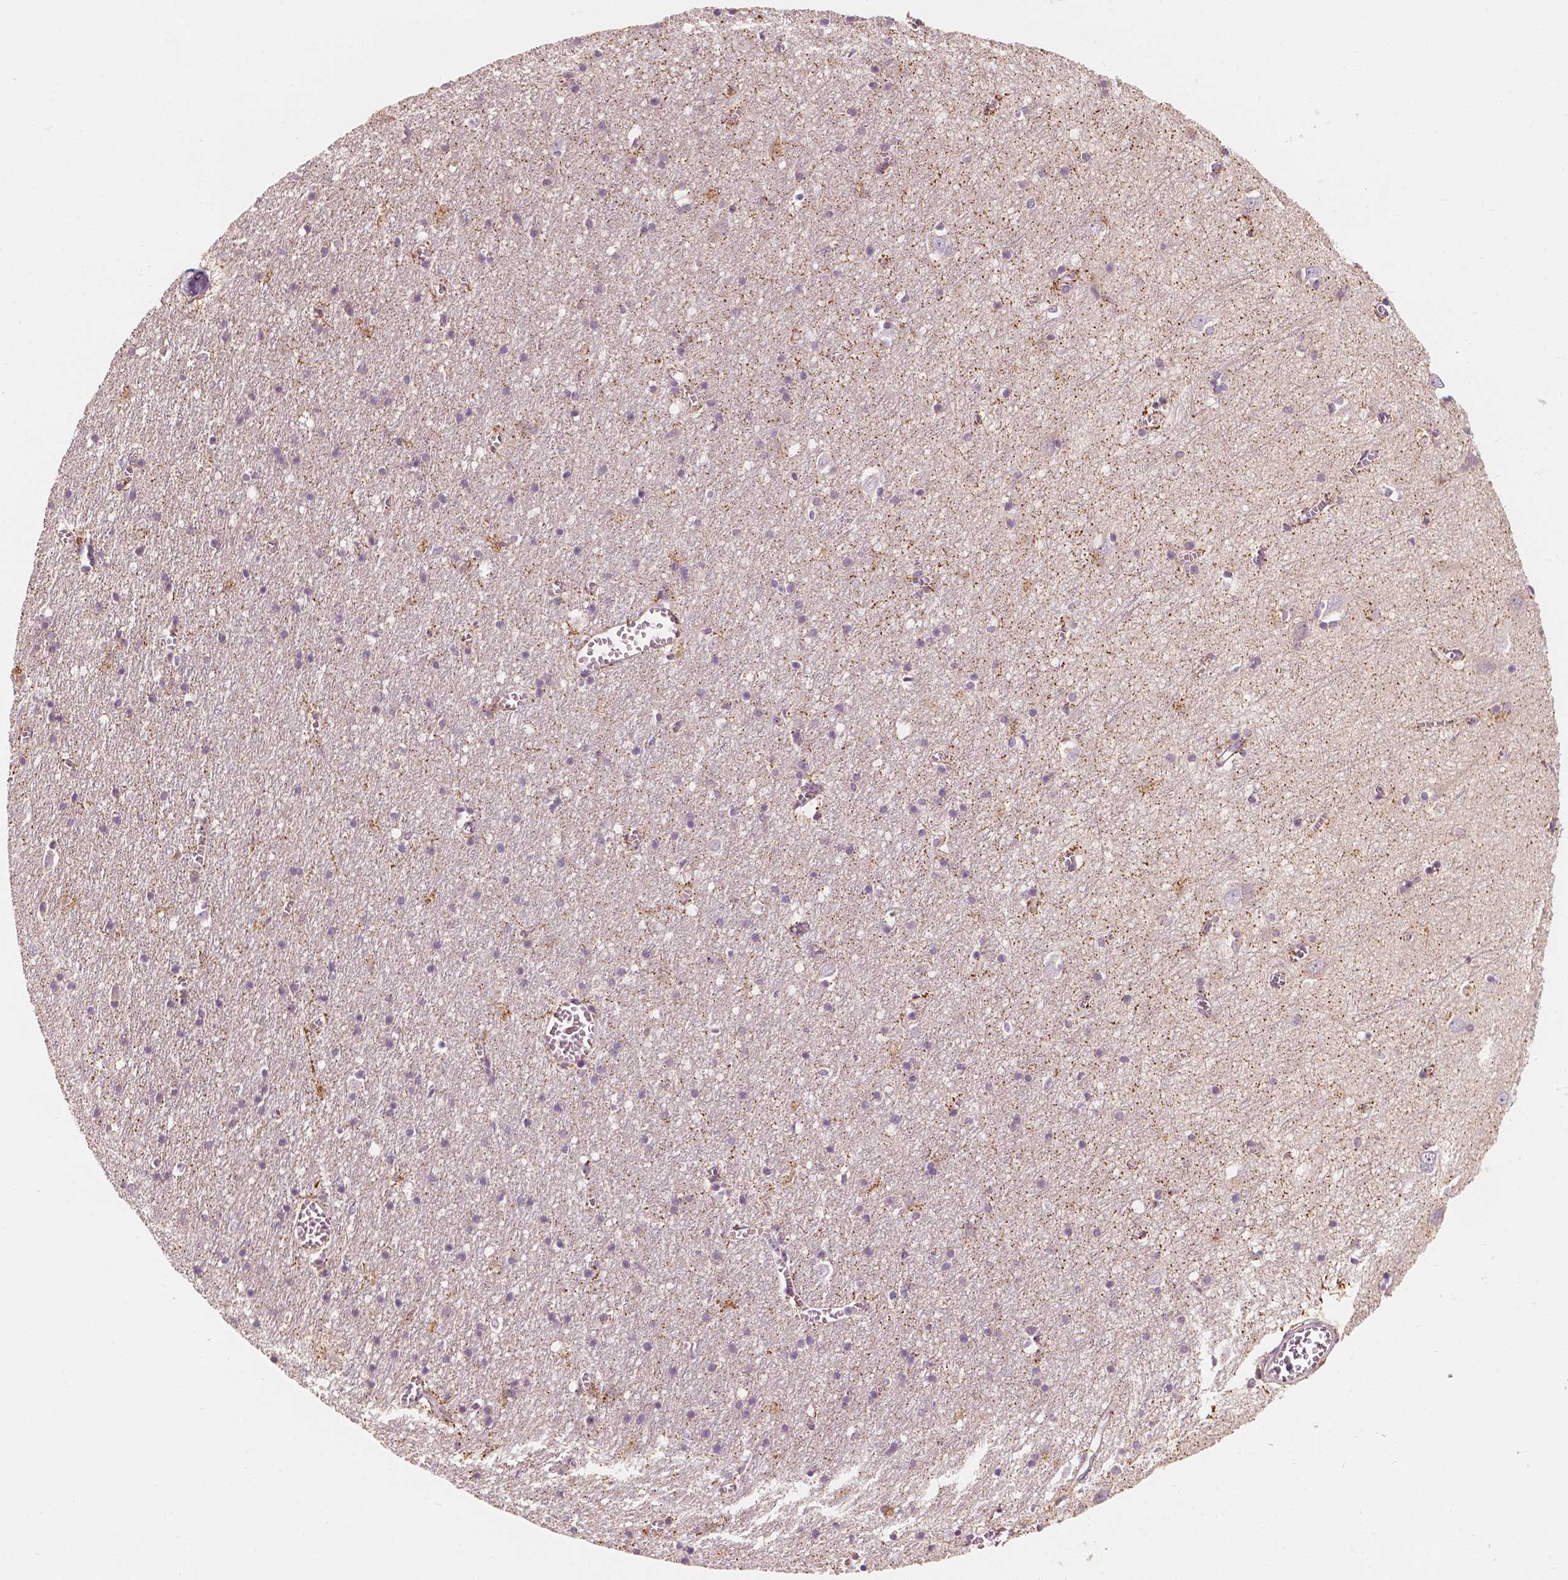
{"staining": {"intensity": "weak", "quantity": "<25%", "location": "cytoplasmic/membranous"}, "tissue": "cerebral cortex", "cell_type": "Endothelial cells", "image_type": "normal", "snomed": [{"axis": "morphology", "description": "Normal tissue, NOS"}, {"axis": "topography", "description": "Cerebral cortex"}], "caption": "Immunohistochemistry (IHC) image of benign cerebral cortex: human cerebral cortex stained with DAB (3,3'-diaminobenzidine) shows no significant protein staining in endothelial cells. The staining was performed using DAB to visualize the protein expression in brown, while the nuclei were stained in blue with hematoxylin (Magnification: 20x).", "gene": "SHPK", "patient": {"sex": "male", "age": 70}}